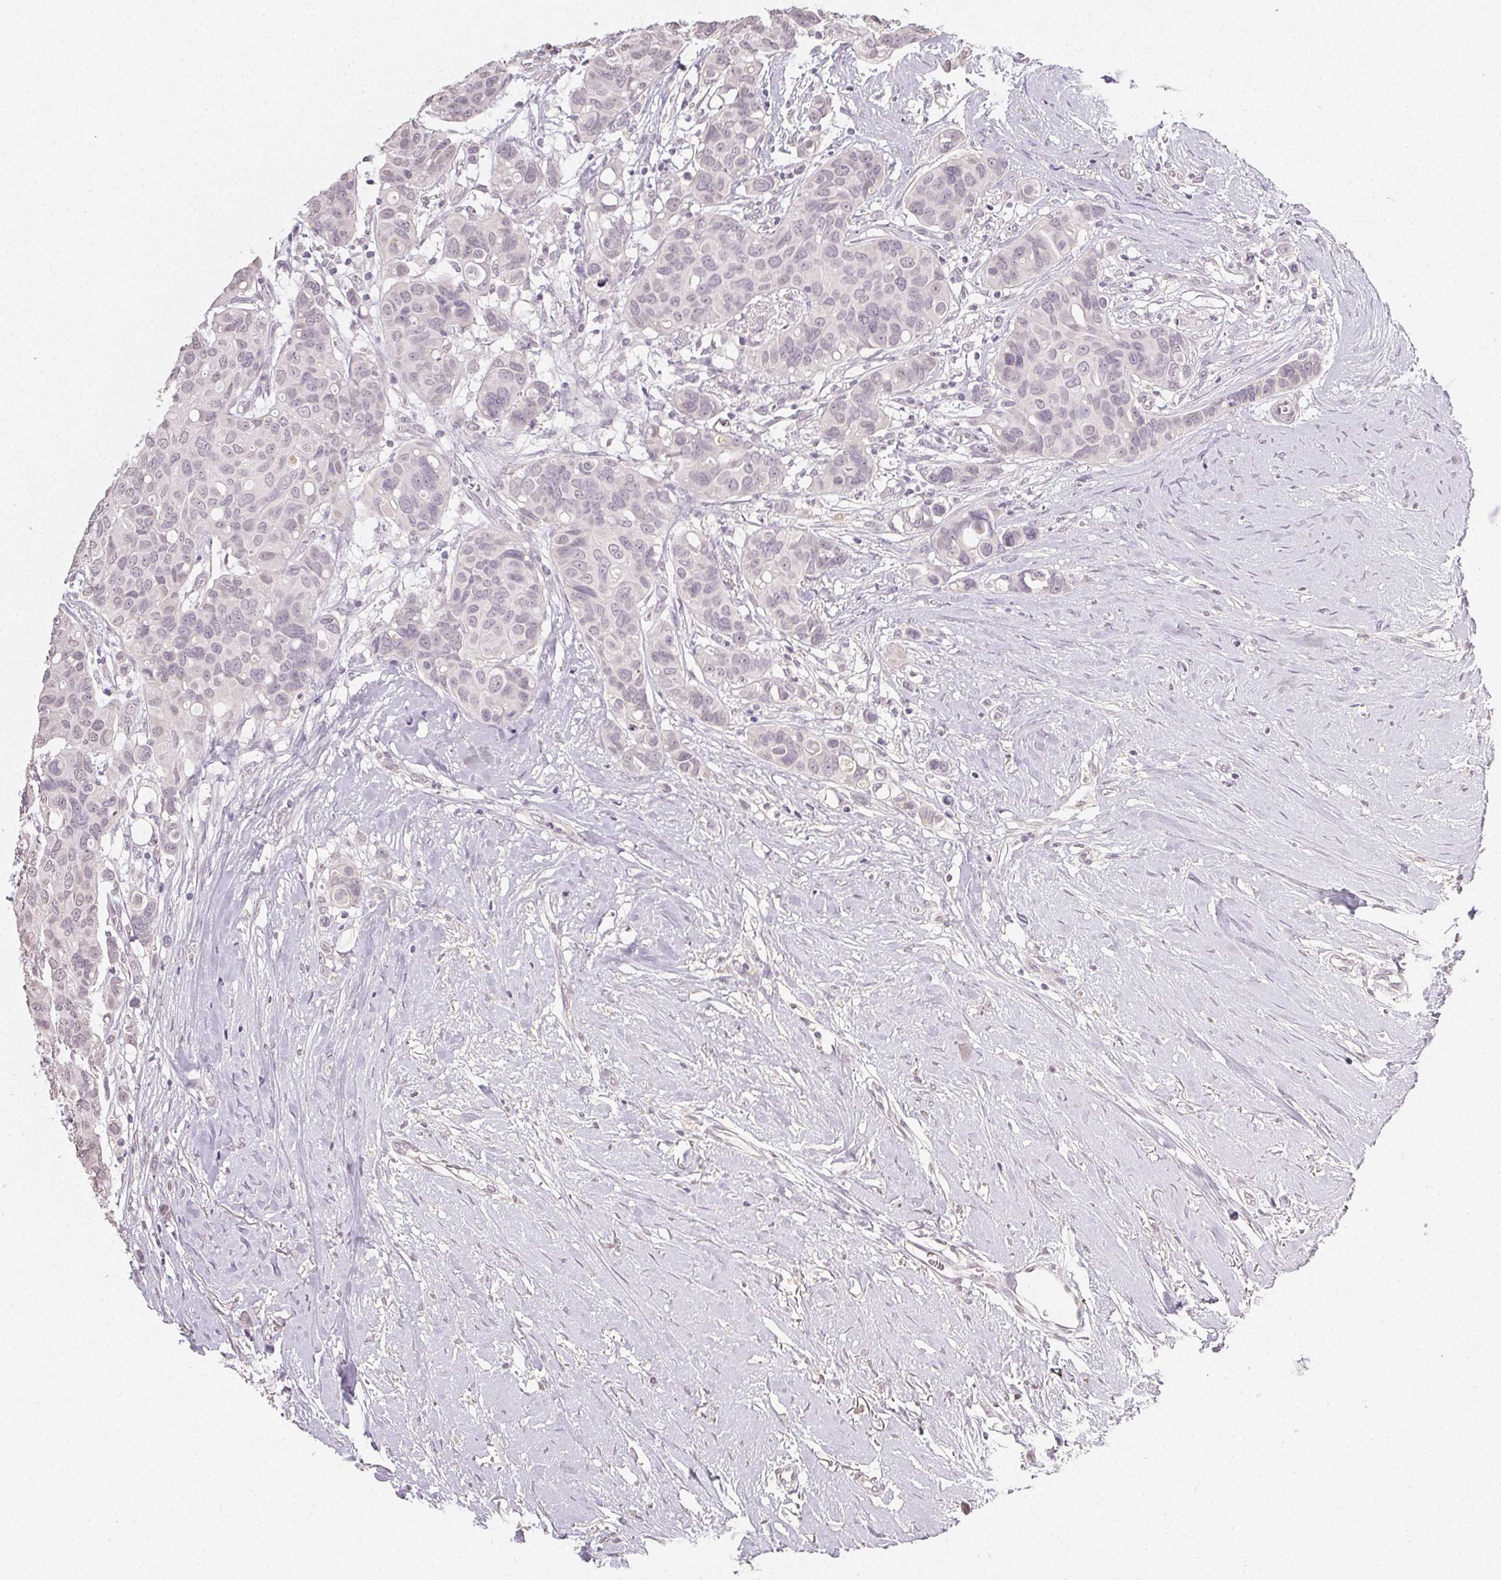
{"staining": {"intensity": "negative", "quantity": "none", "location": "none"}, "tissue": "breast cancer", "cell_type": "Tumor cells", "image_type": "cancer", "snomed": [{"axis": "morphology", "description": "Duct carcinoma"}, {"axis": "topography", "description": "Breast"}], "caption": "The photomicrograph reveals no significant expression in tumor cells of breast cancer.", "gene": "TMEM174", "patient": {"sex": "female", "age": 54}}